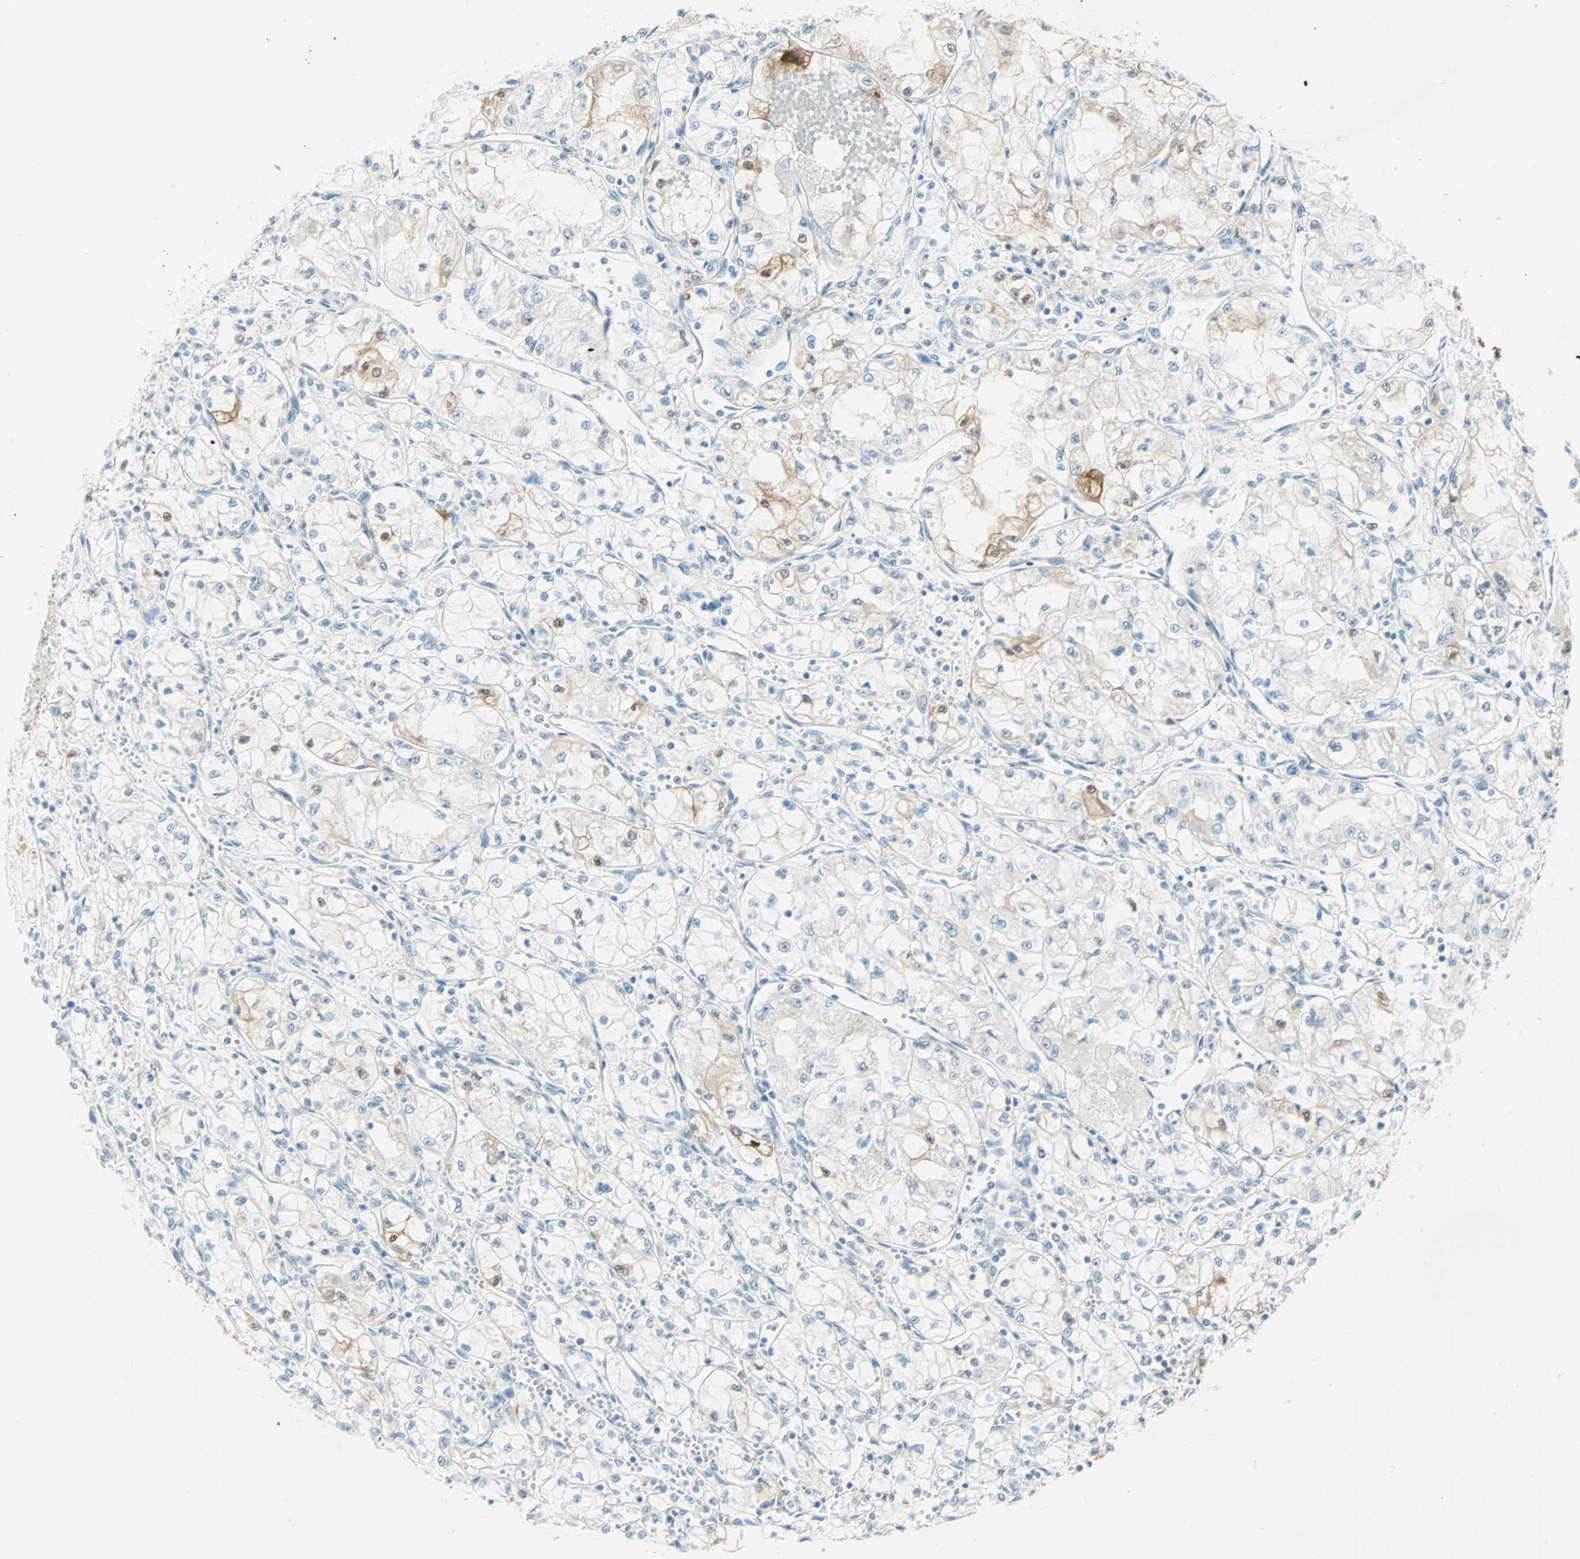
{"staining": {"intensity": "moderate", "quantity": "<25%", "location": "cytoplasmic/membranous"}, "tissue": "renal cancer", "cell_type": "Tumor cells", "image_type": "cancer", "snomed": [{"axis": "morphology", "description": "Normal tissue, NOS"}, {"axis": "morphology", "description": "Adenocarcinoma, NOS"}, {"axis": "topography", "description": "Kidney"}], "caption": "The image displays staining of renal adenocarcinoma, revealing moderate cytoplasmic/membranous protein positivity (brown color) within tumor cells.", "gene": "S100A1", "patient": {"sex": "male", "age": 59}}